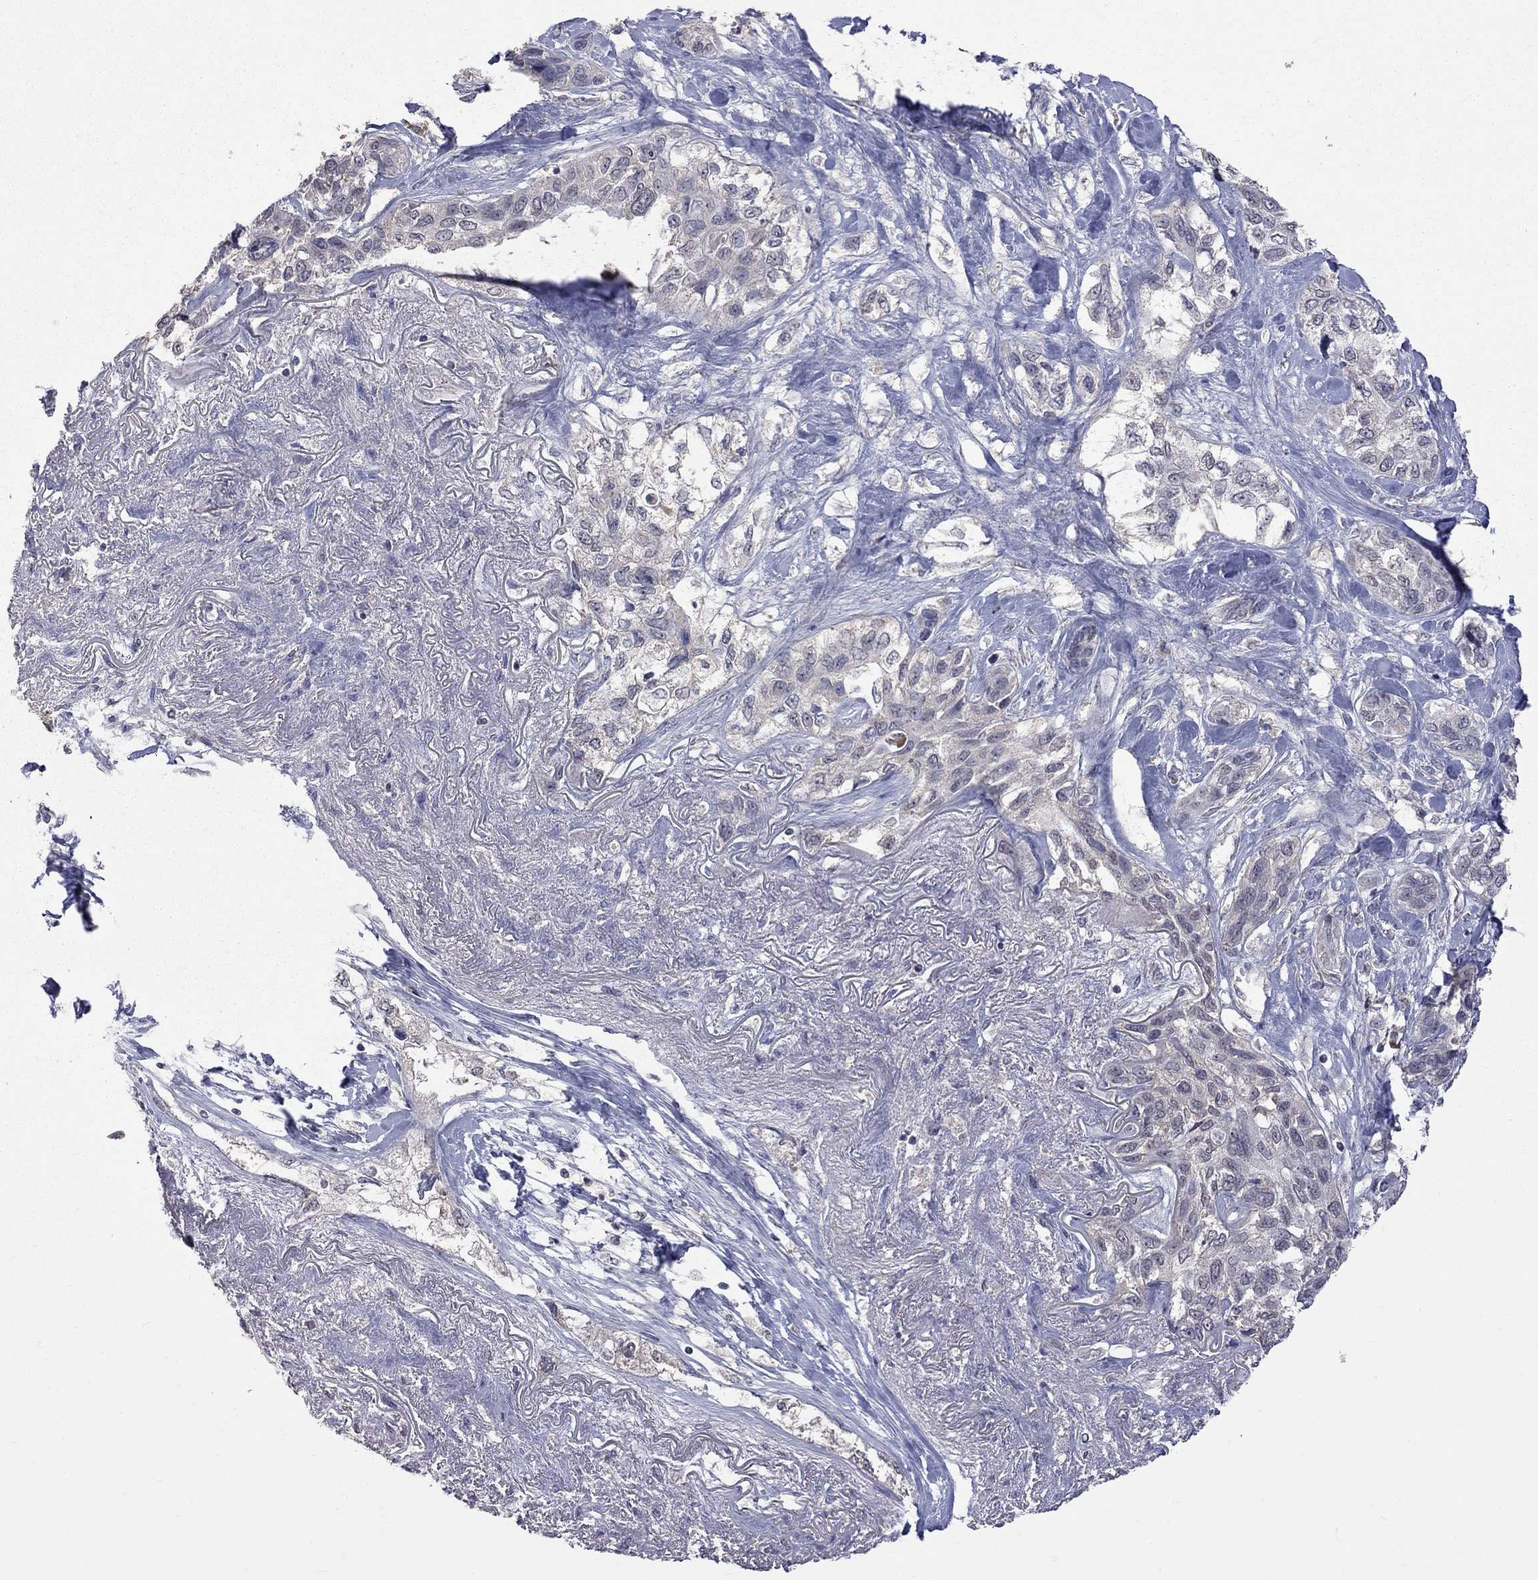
{"staining": {"intensity": "negative", "quantity": "none", "location": "none"}, "tissue": "lung cancer", "cell_type": "Tumor cells", "image_type": "cancer", "snomed": [{"axis": "morphology", "description": "Squamous cell carcinoma, NOS"}, {"axis": "topography", "description": "Lung"}], "caption": "A photomicrograph of squamous cell carcinoma (lung) stained for a protein reveals no brown staining in tumor cells. Nuclei are stained in blue.", "gene": "HTR6", "patient": {"sex": "female", "age": 70}}